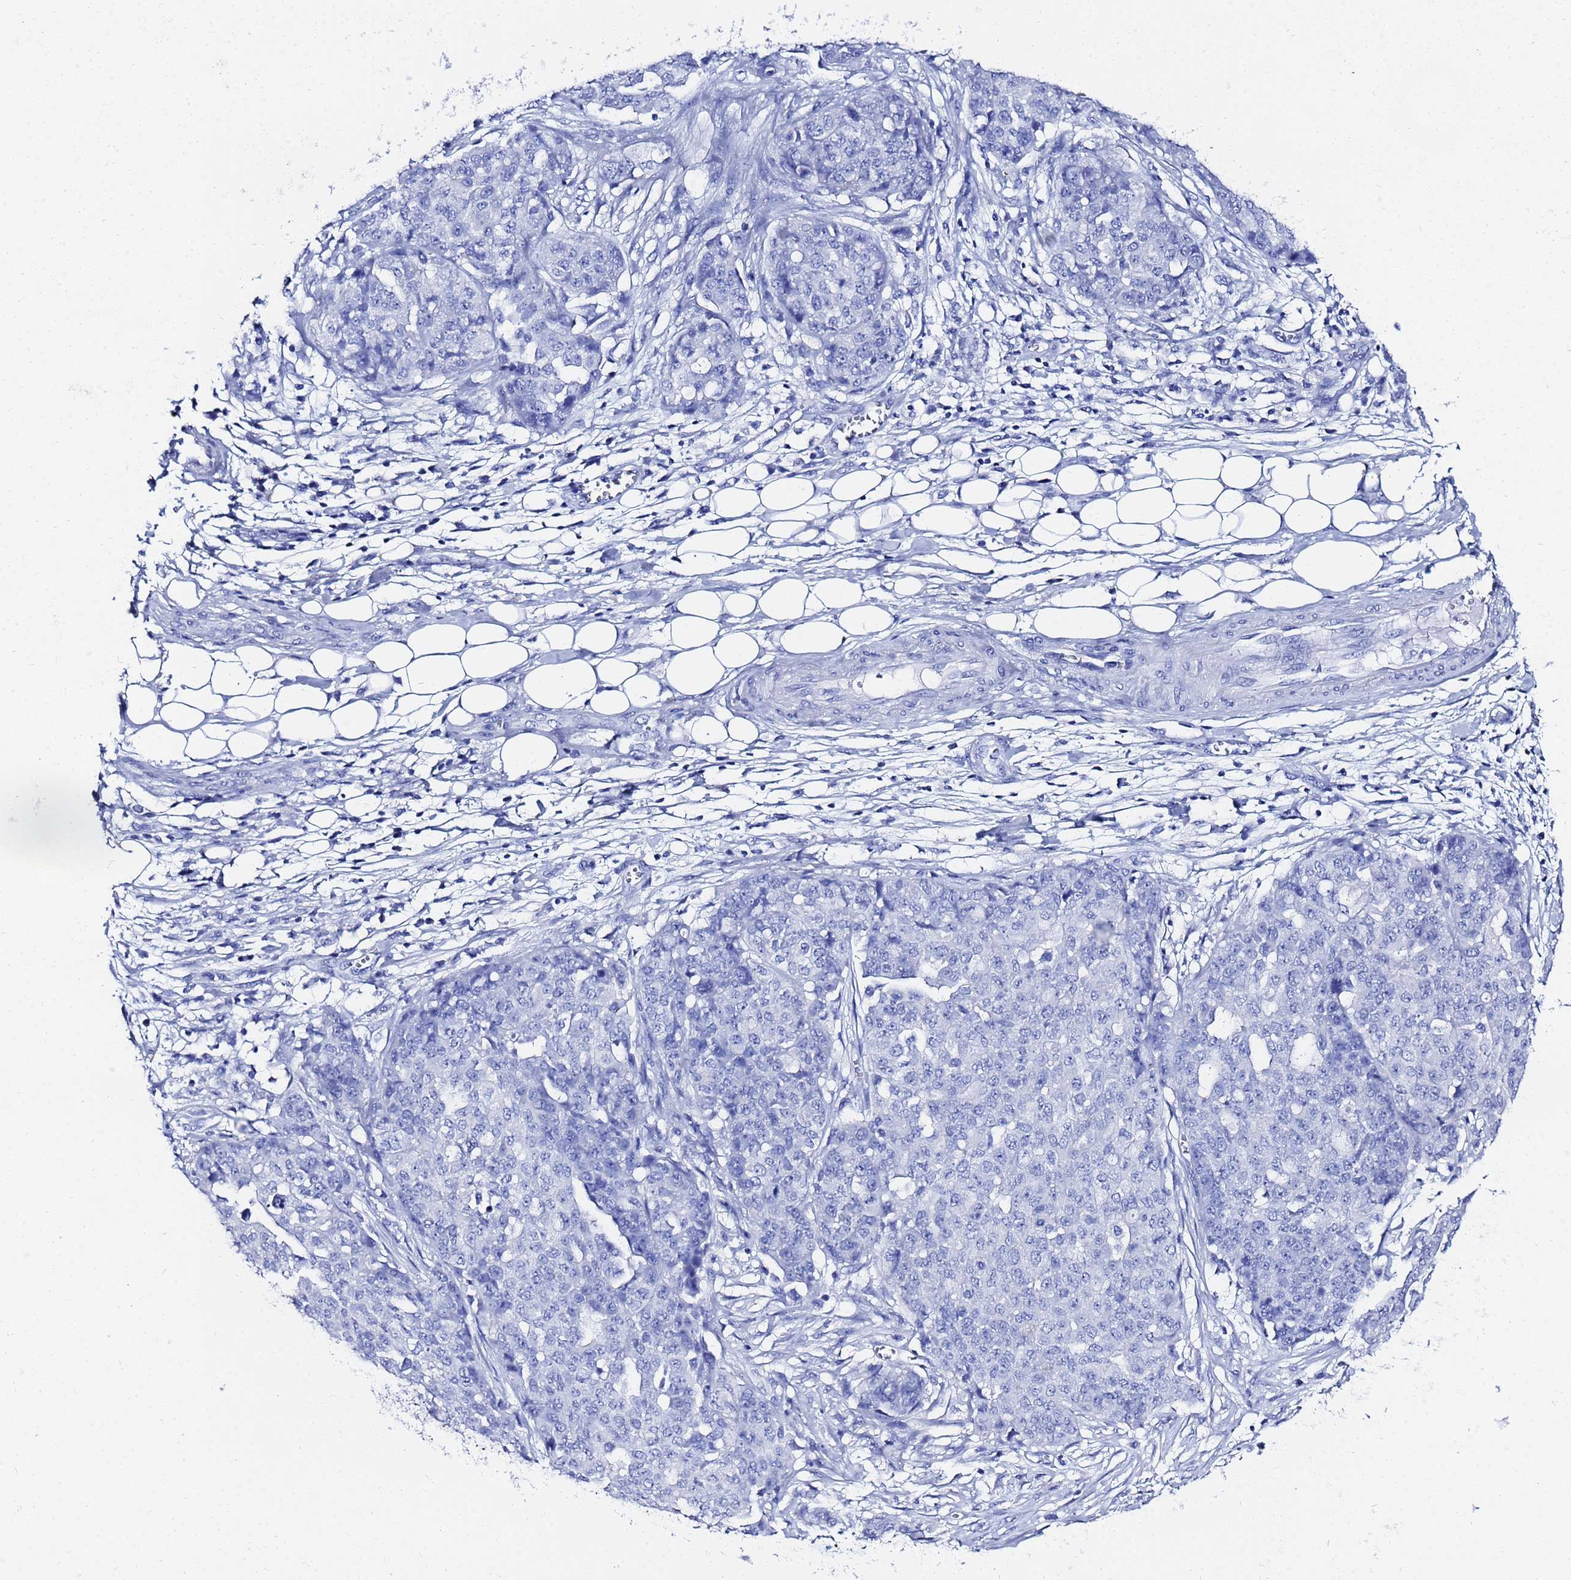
{"staining": {"intensity": "negative", "quantity": "none", "location": "none"}, "tissue": "ovarian cancer", "cell_type": "Tumor cells", "image_type": "cancer", "snomed": [{"axis": "morphology", "description": "Cystadenocarcinoma, serous, NOS"}, {"axis": "topography", "description": "Soft tissue"}, {"axis": "topography", "description": "Ovary"}], "caption": "Immunohistochemical staining of serous cystadenocarcinoma (ovarian) exhibits no significant staining in tumor cells.", "gene": "GGT1", "patient": {"sex": "female", "age": 57}}